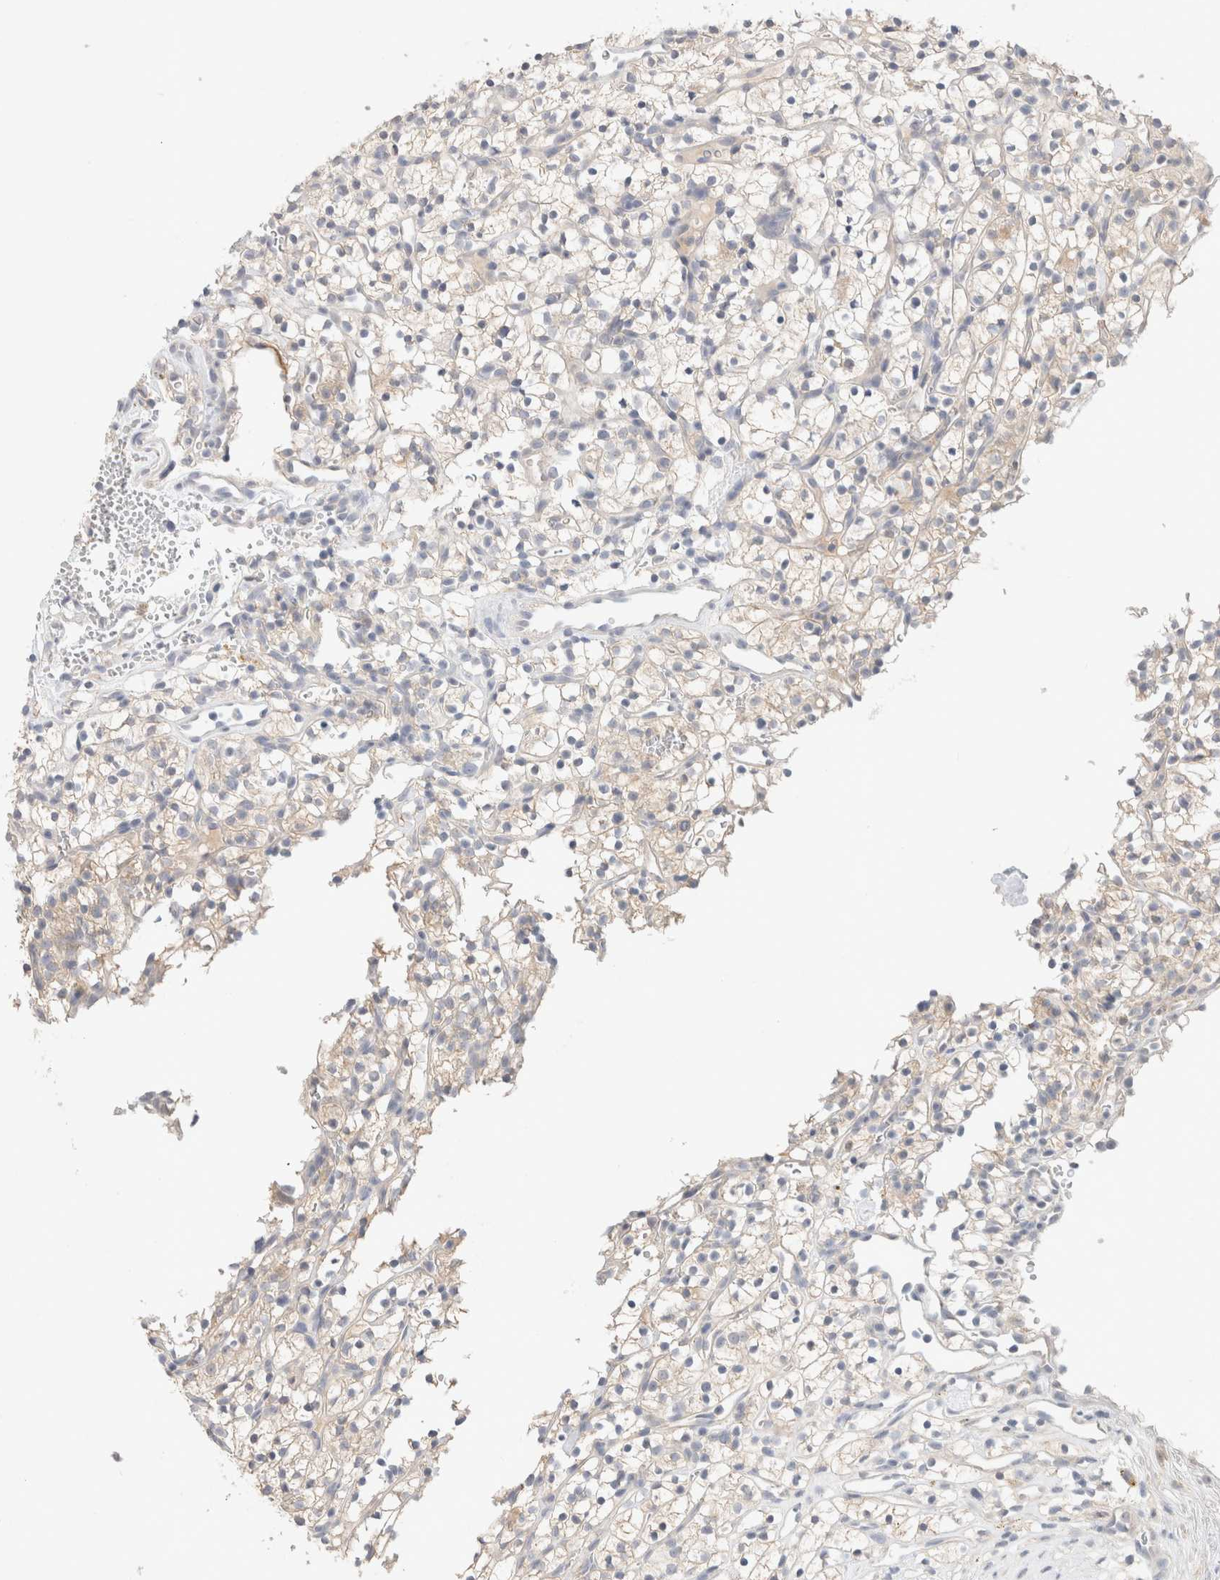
{"staining": {"intensity": "weak", "quantity": "<25%", "location": "cytoplasmic/membranous"}, "tissue": "renal cancer", "cell_type": "Tumor cells", "image_type": "cancer", "snomed": [{"axis": "morphology", "description": "Adenocarcinoma, NOS"}, {"axis": "topography", "description": "Kidney"}], "caption": "Immunohistochemistry (IHC) histopathology image of neoplastic tissue: adenocarcinoma (renal) stained with DAB displays no significant protein expression in tumor cells. Nuclei are stained in blue.", "gene": "MPP2", "patient": {"sex": "female", "age": 57}}